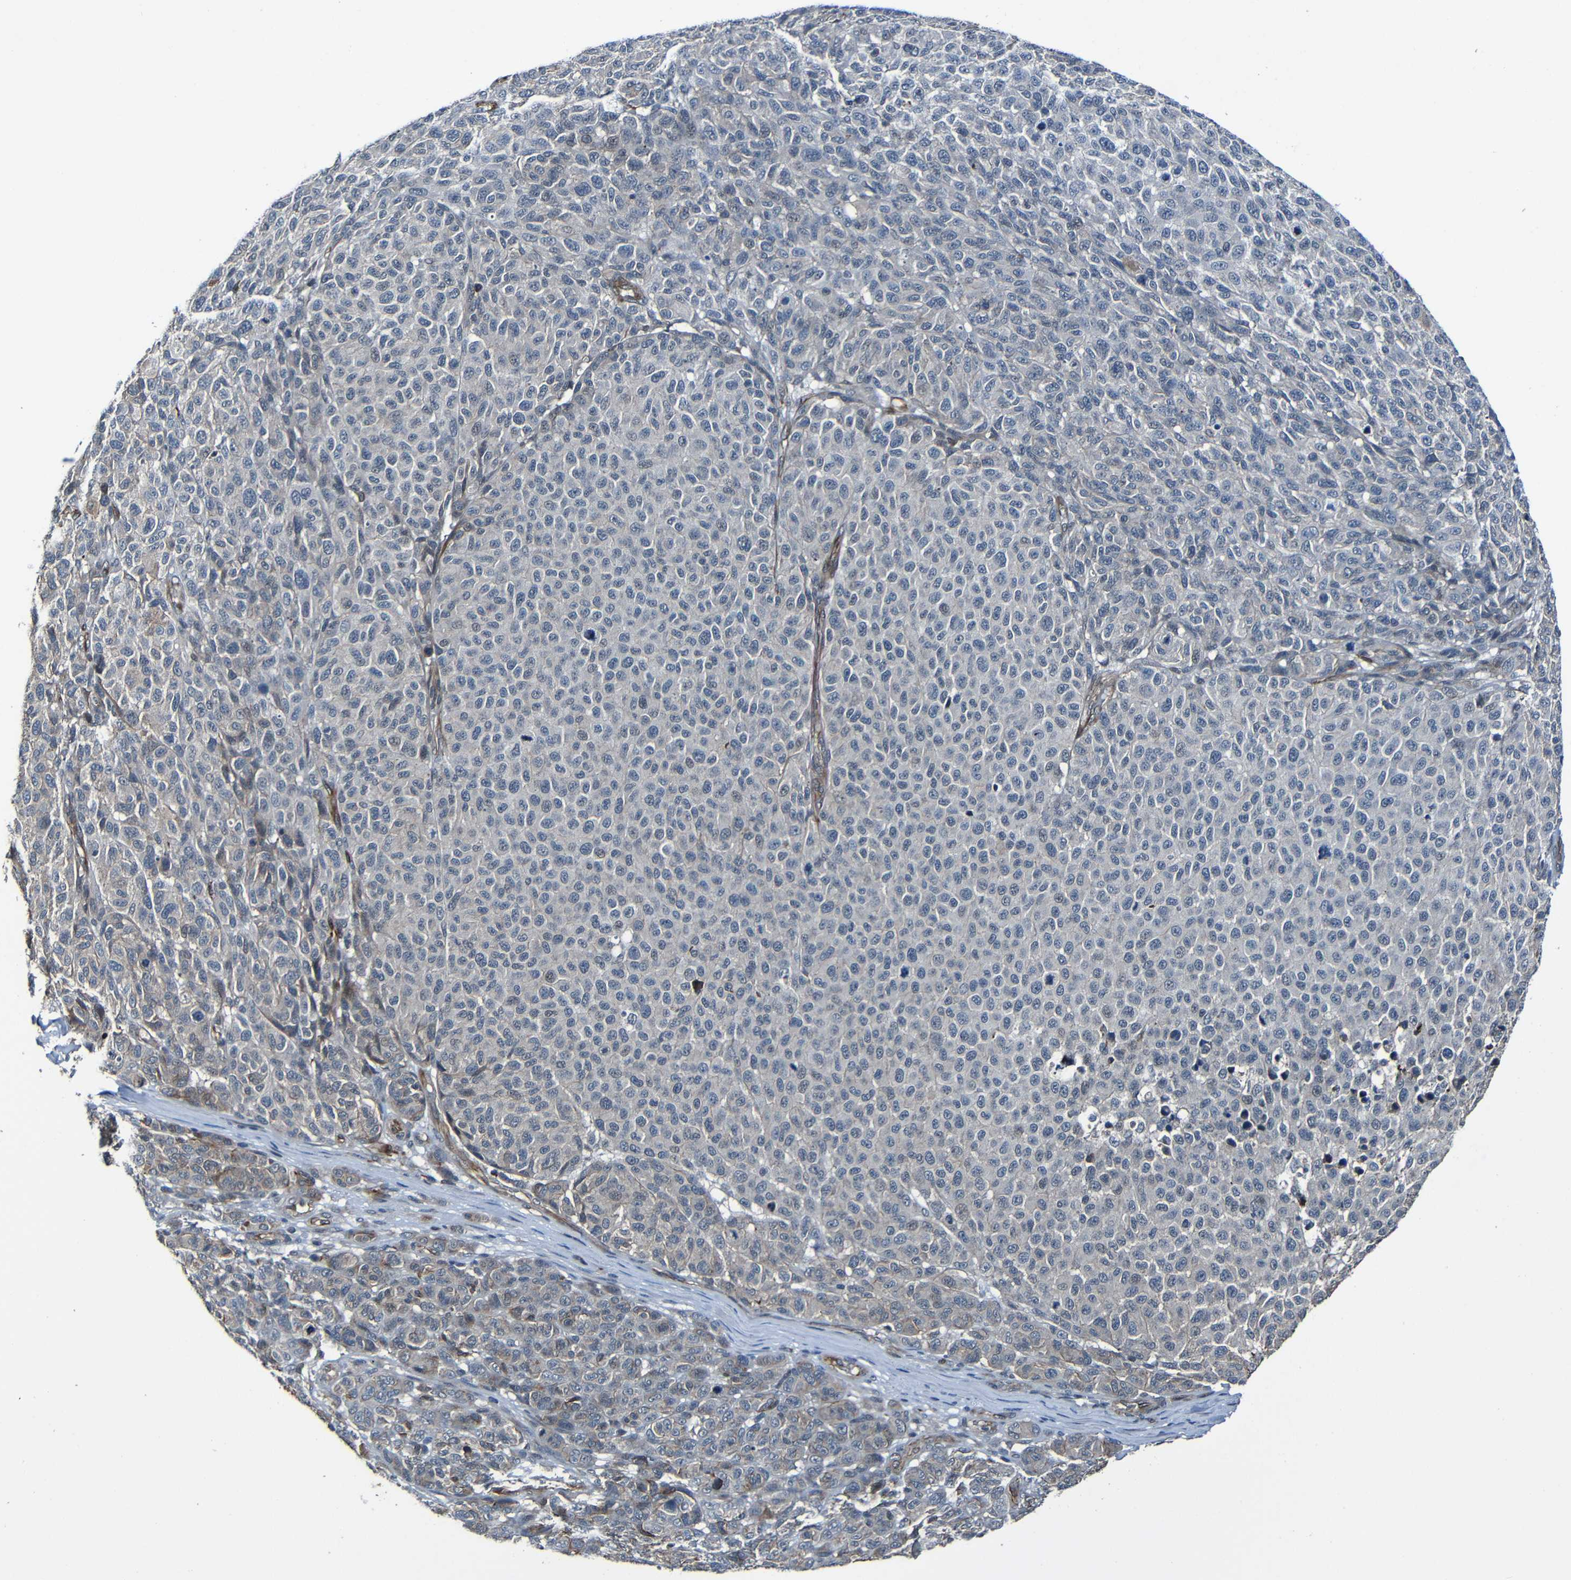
{"staining": {"intensity": "negative", "quantity": "none", "location": "none"}, "tissue": "melanoma", "cell_type": "Tumor cells", "image_type": "cancer", "snomed": [{"axis": "morphology", "description": "Malignant melanoma, NOS"}, {"axis": "topography", "description": "Skin"}], "caption": "DAB immunohistochemical staining of human melanoma displays no significant expression in tumor cells.", "gene": "LGR5", "patient": {"sex": "male", "age": 59}}